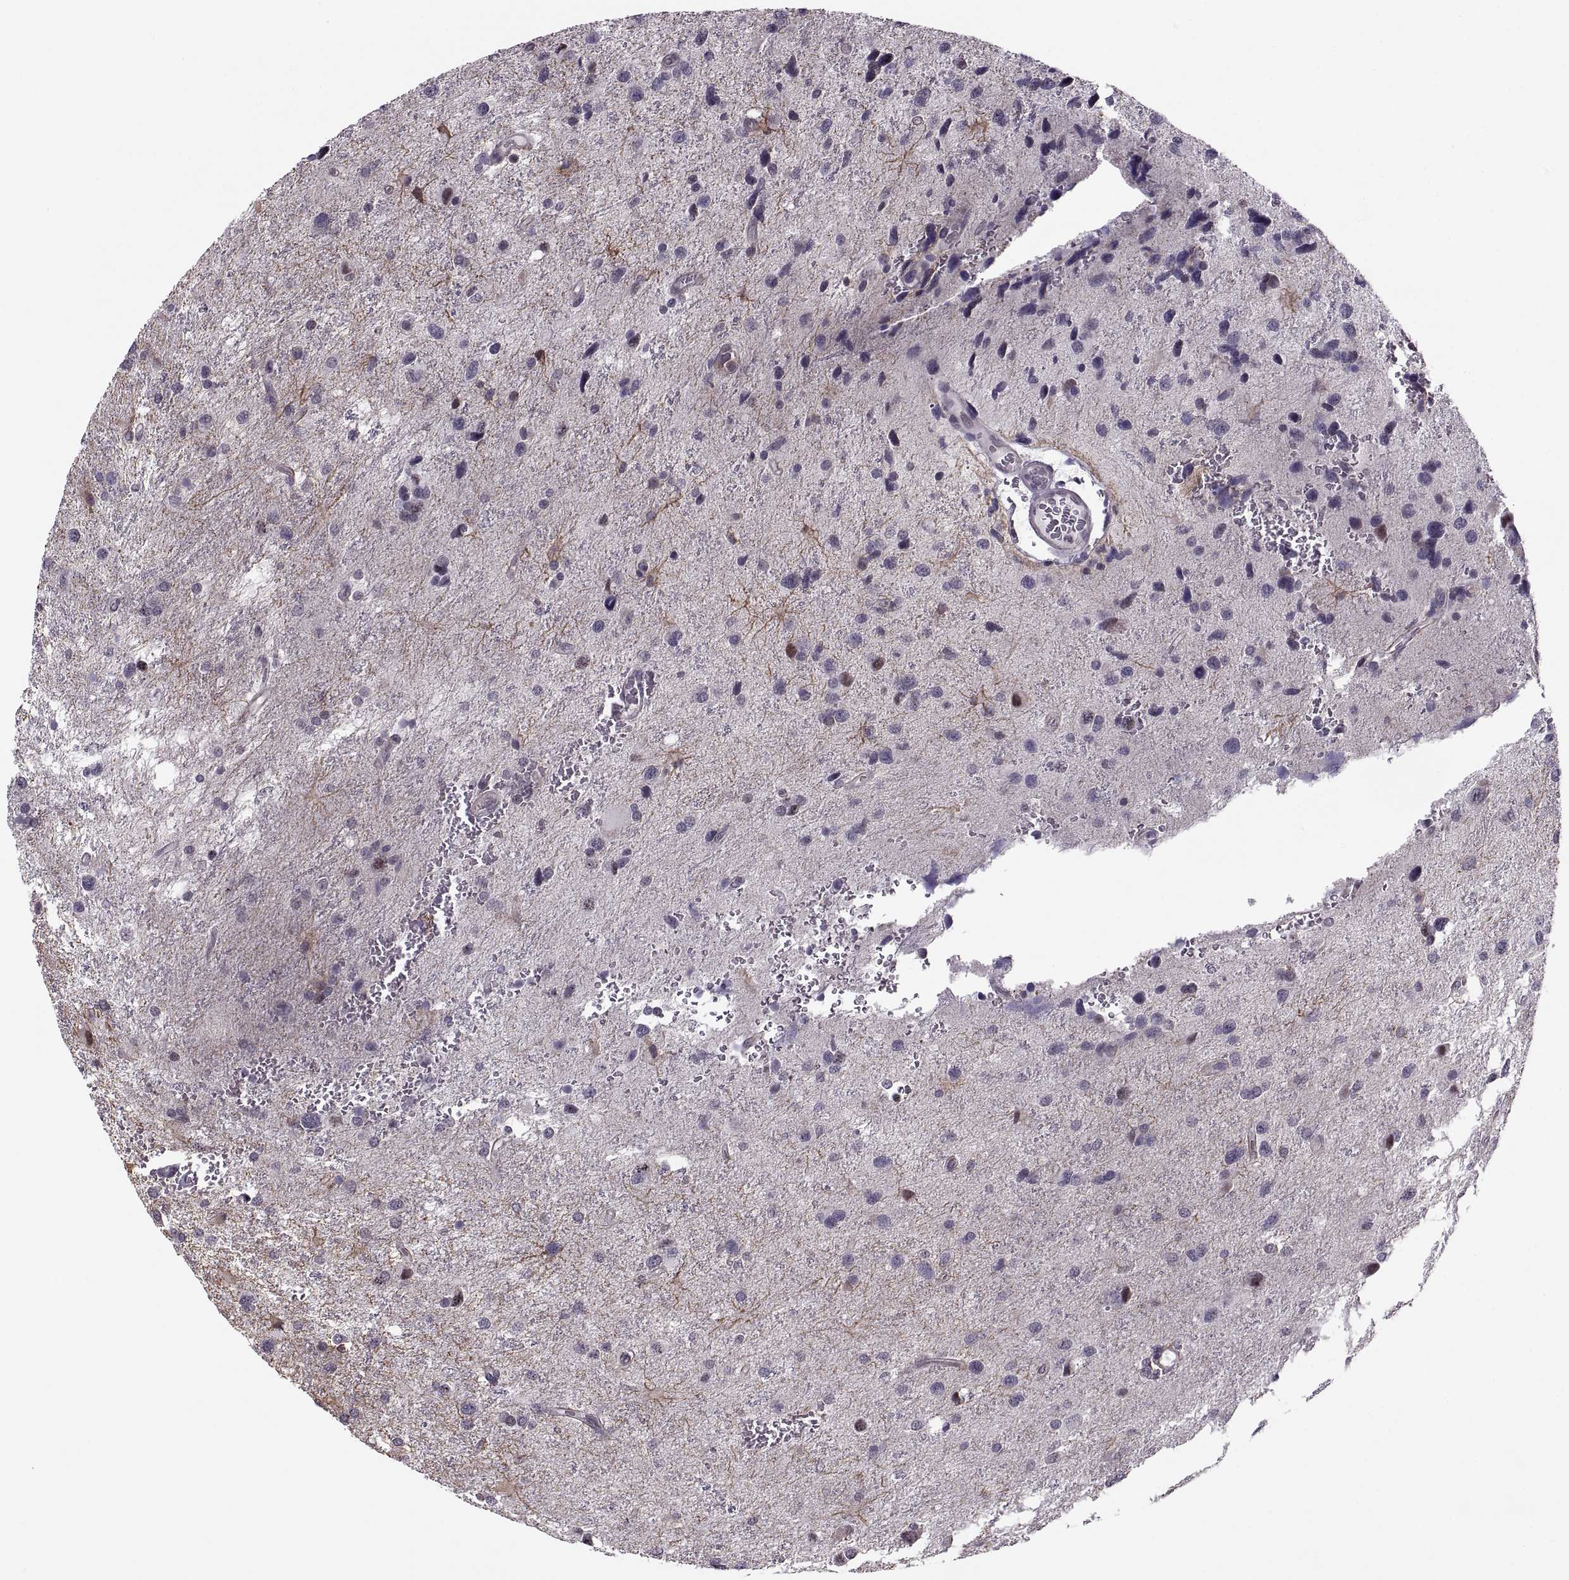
{"staining": {"intensity": "negative", "quantity": "none", "location": "none"}, "tissue": "glioma", "cell_type": "Tumor cells", "image_type": "cancer", "snomed": [{"axis": "morphology", "description": "Glioma, malignant, NOS"}, {"axis": "morphology", "description": "Glioma, malignant, High grade"}, {"axis": "topography", "description": "Brain"}], "caption": "This is an immunohistochemistry histopathology image of malignant glioma (high-grade). There is no positivity in tumor cells.", "gene": "LUZP2", "patient": {"sex": "female", "age": 71}}